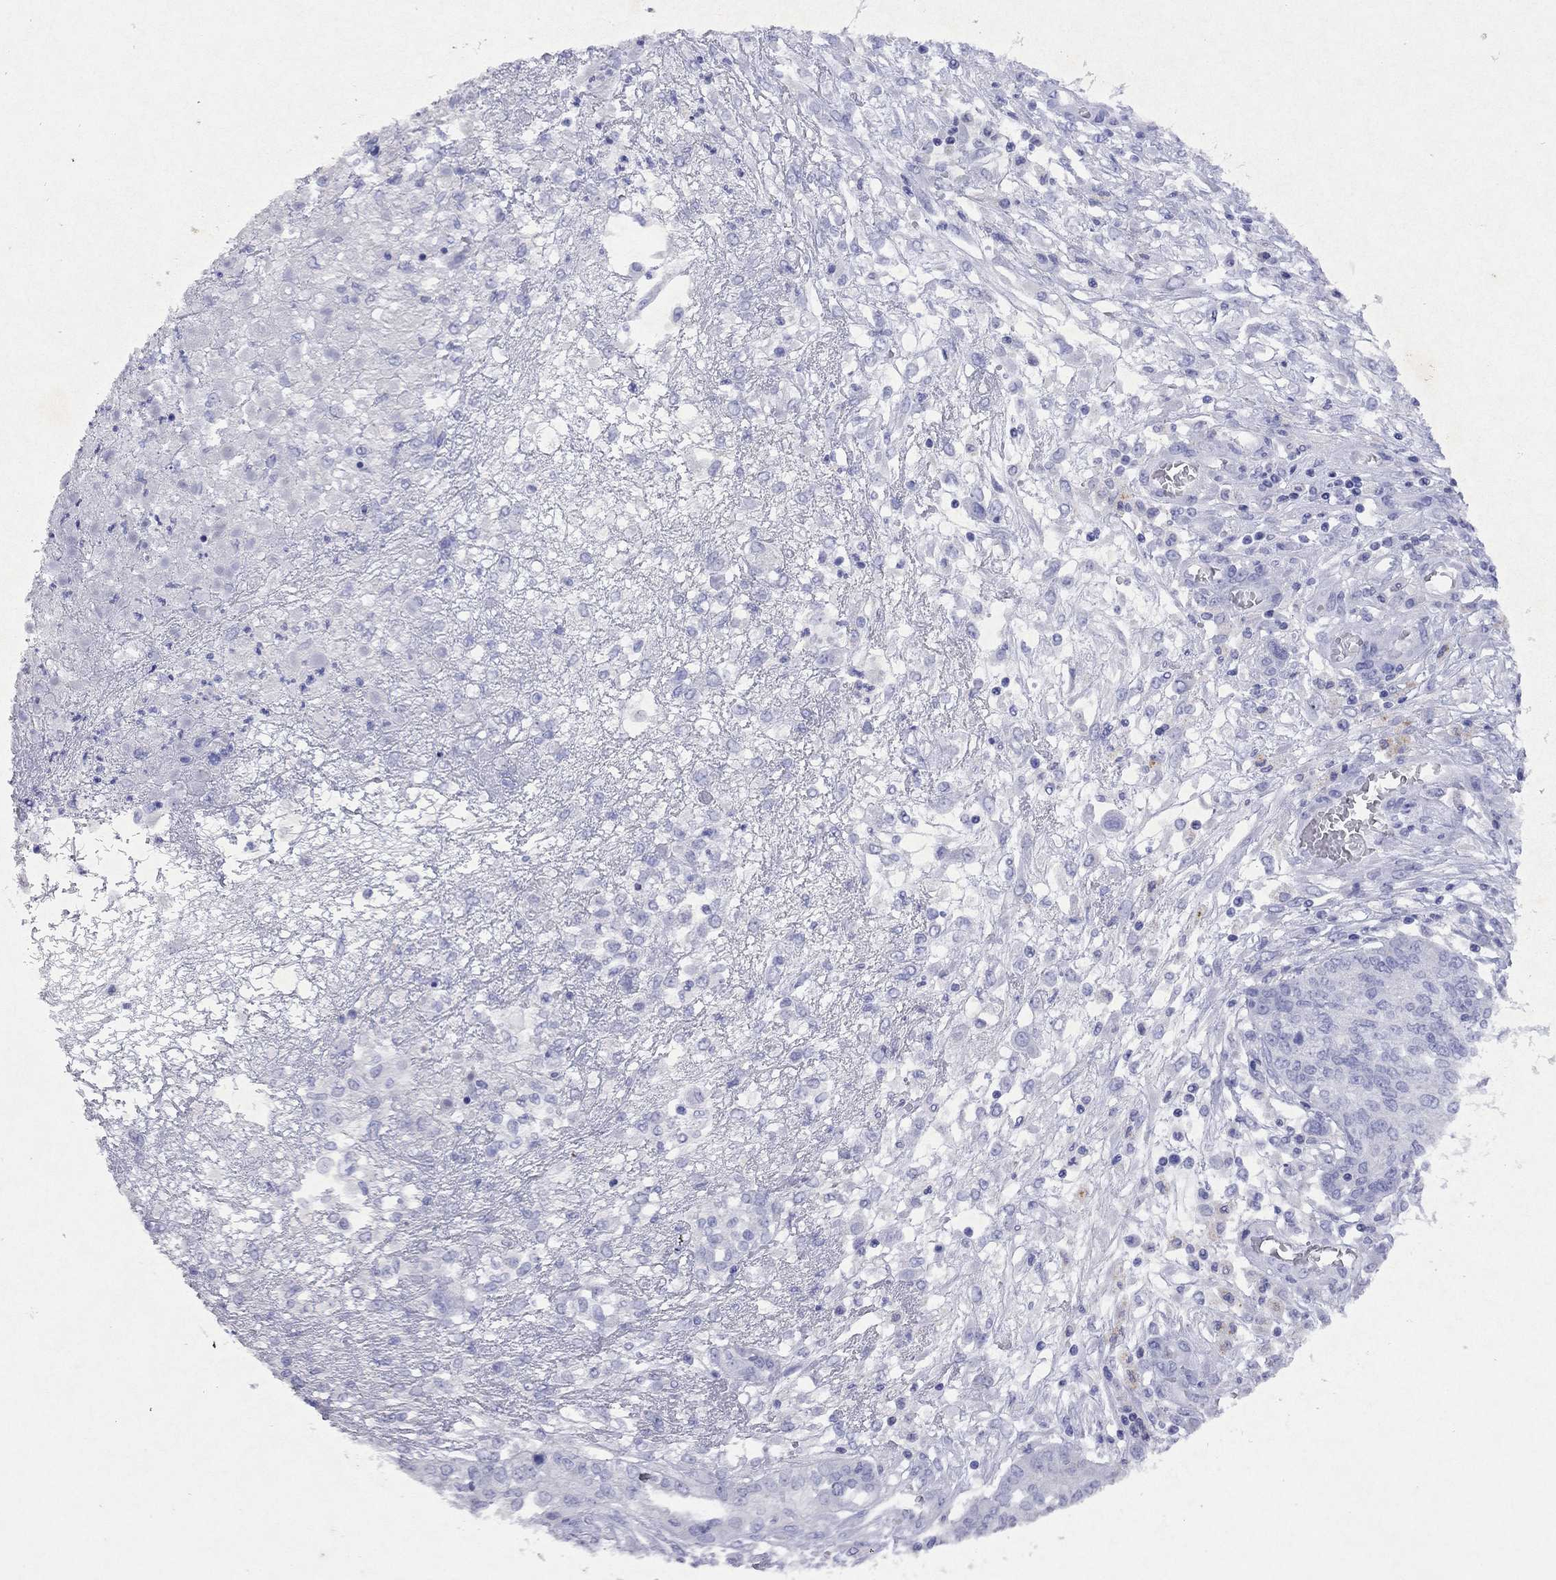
{"staining": {"intensity": "negative", "quantity": "none", "location": "none"}, "tissue": "ovarian cancer", "cell_type": "Tumor cells", "image_type": "cancer", "snomed": [{"axis": "morphology", "description": "Cystadenocarcinoma, serous, NOS"}, {"axis": "topography", "description": "Ovary"}], "caption": "Immunohistochemical staining of ovarian serous cystadenocarcinoma displays no significant expression in tumor cells. Brightfield microscopy of IHC stained with DAB (3,3'-diaminobenzidine) (brown) and hematoxylin (blue), captured at high magnification.", "gene": "ARMC12", "patient": {"sex": "female", "age": 67}}